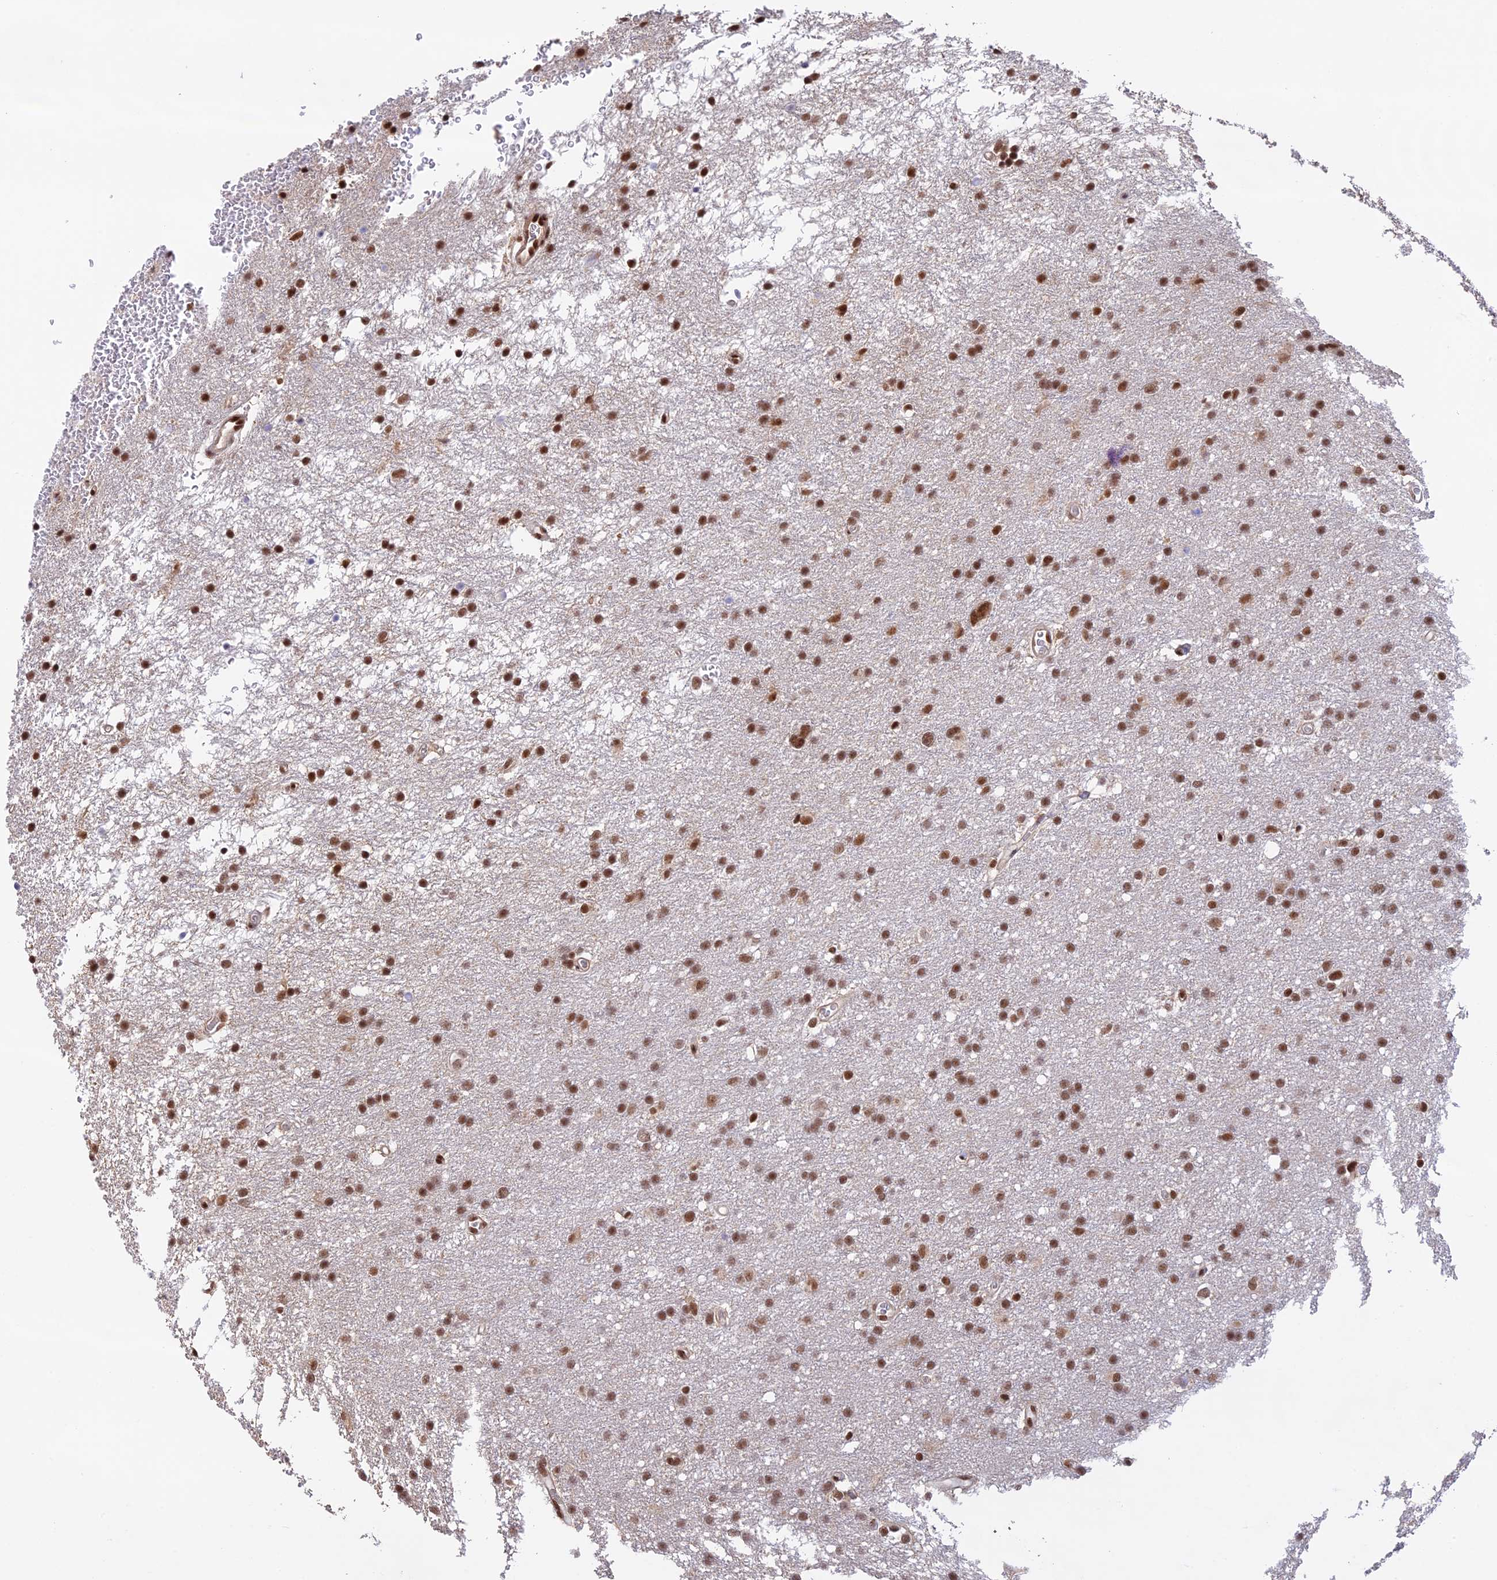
{"staining": {"intensity": "moderate", "quantity": ">75%", "location": "nuclear"}, "tissue": "glioma", "cell_type": "Tumor cells", "image_type": "cancer", "snomed": [{"axis": "morphology", "description": "Glioma, malignant, High grade"}, {"axis": "topography", "description": "Cerebral cortex"}], "caption": "Glioma was stained to show a protein in brown. There is medium levels of moderate nuclear expression in about >75% of tumor cells. (DAB = brown stain, brightfield microscopy at high magnification).", "gene": "THAP11", "patient": {"sex": "female", "age": 36}}